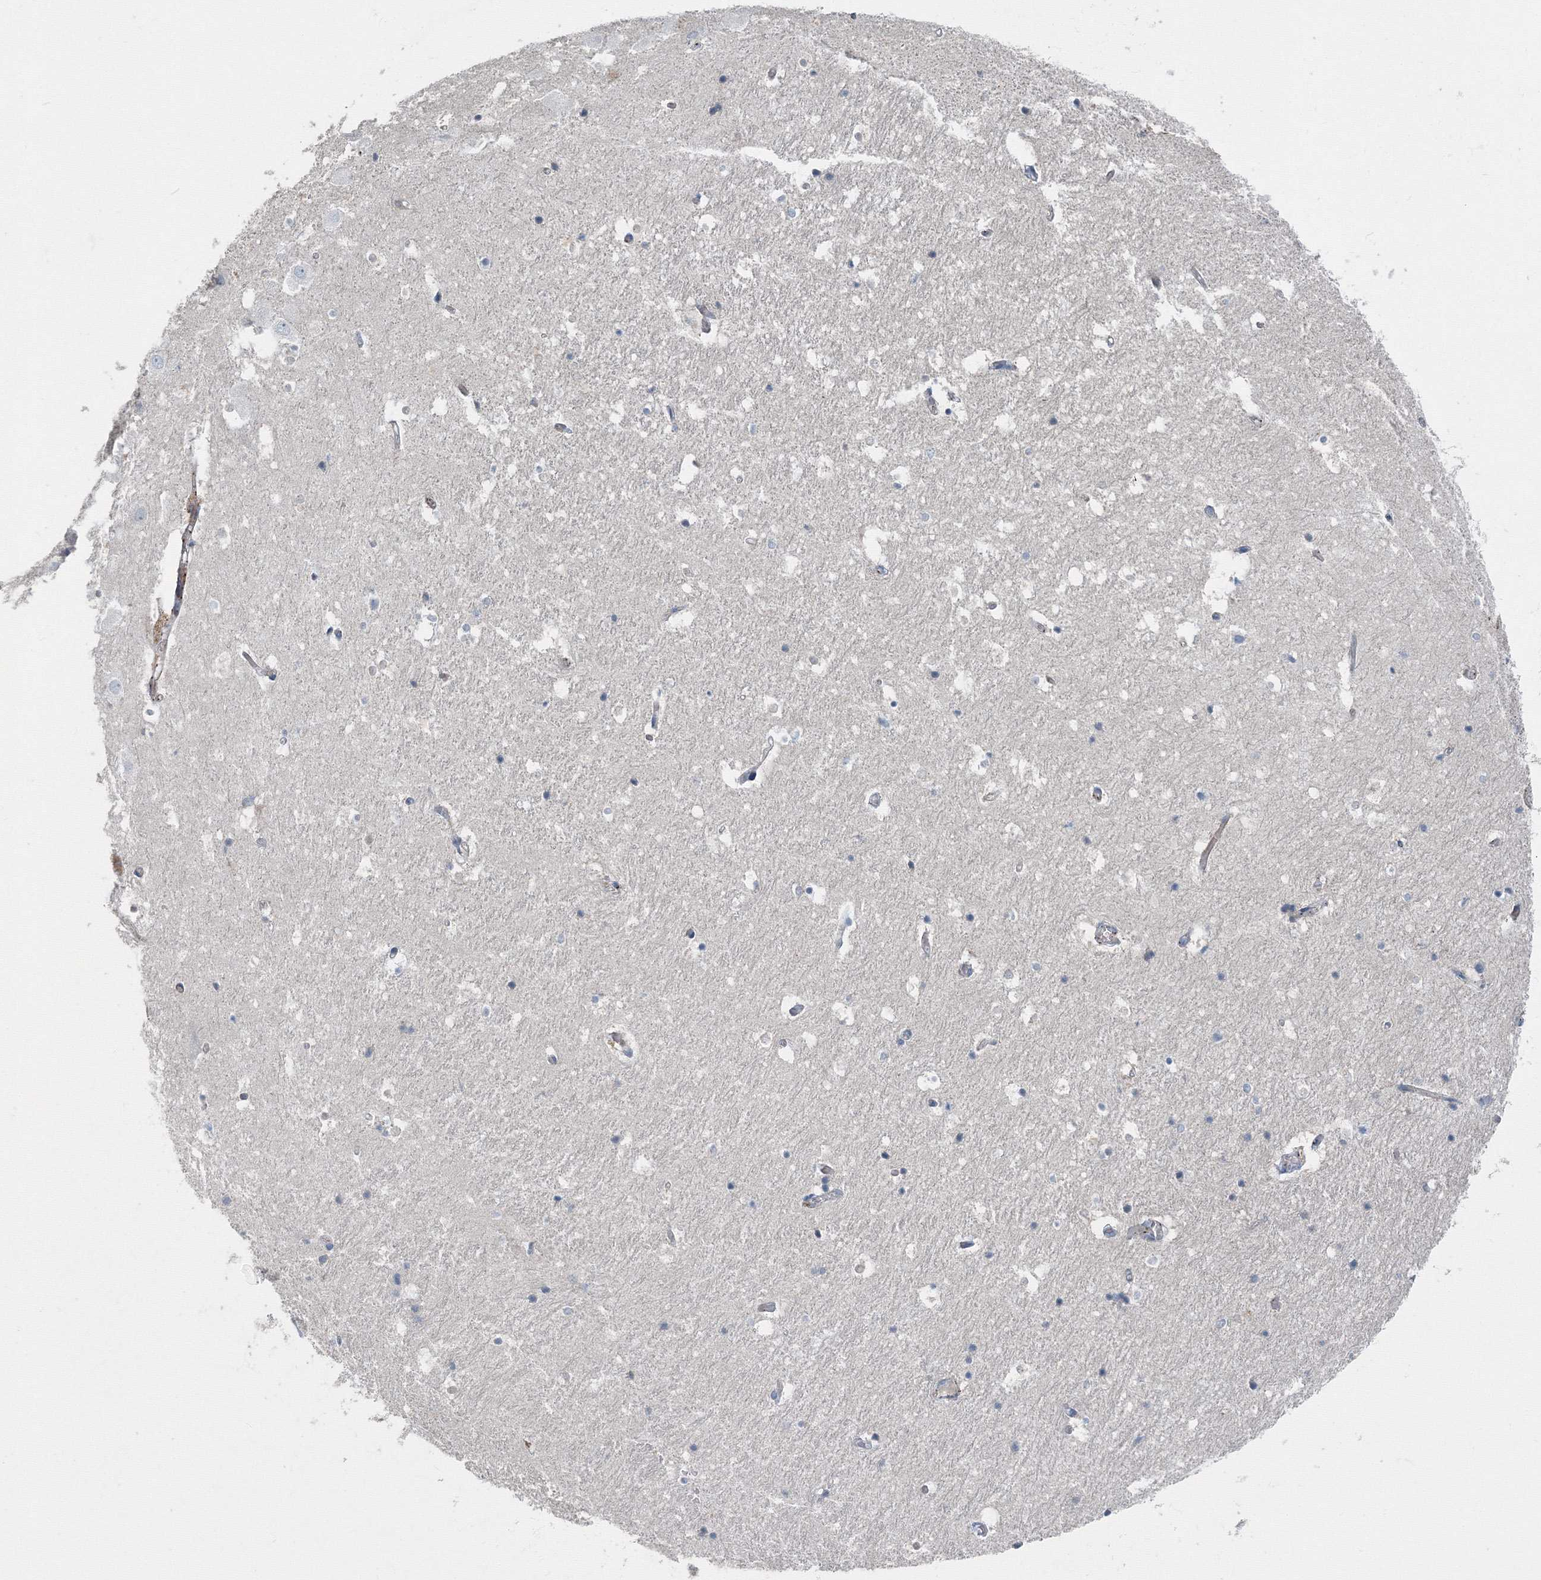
{"staining": {"intensity": "negative", "quantity": "none", "location": "none"}, "tissue": "hippocampus", "cell_type": "Glial cells", "image_type": "normal", "snomed": [{"axis": "morphology", "description": "Normal tissue, NOS"}, {"axis": "topography", "description": "Hippocampus"}], "caption": "High magnification brightfield microscopy of benign hippocampus stained with DAB (3,3'-diaminobenzidine) (brown) and counterstained with hematoxylin (blue): glial cells show no significant positivity.", "gene": "AASDH", "patient": {"sex": "female", "age": 52}}